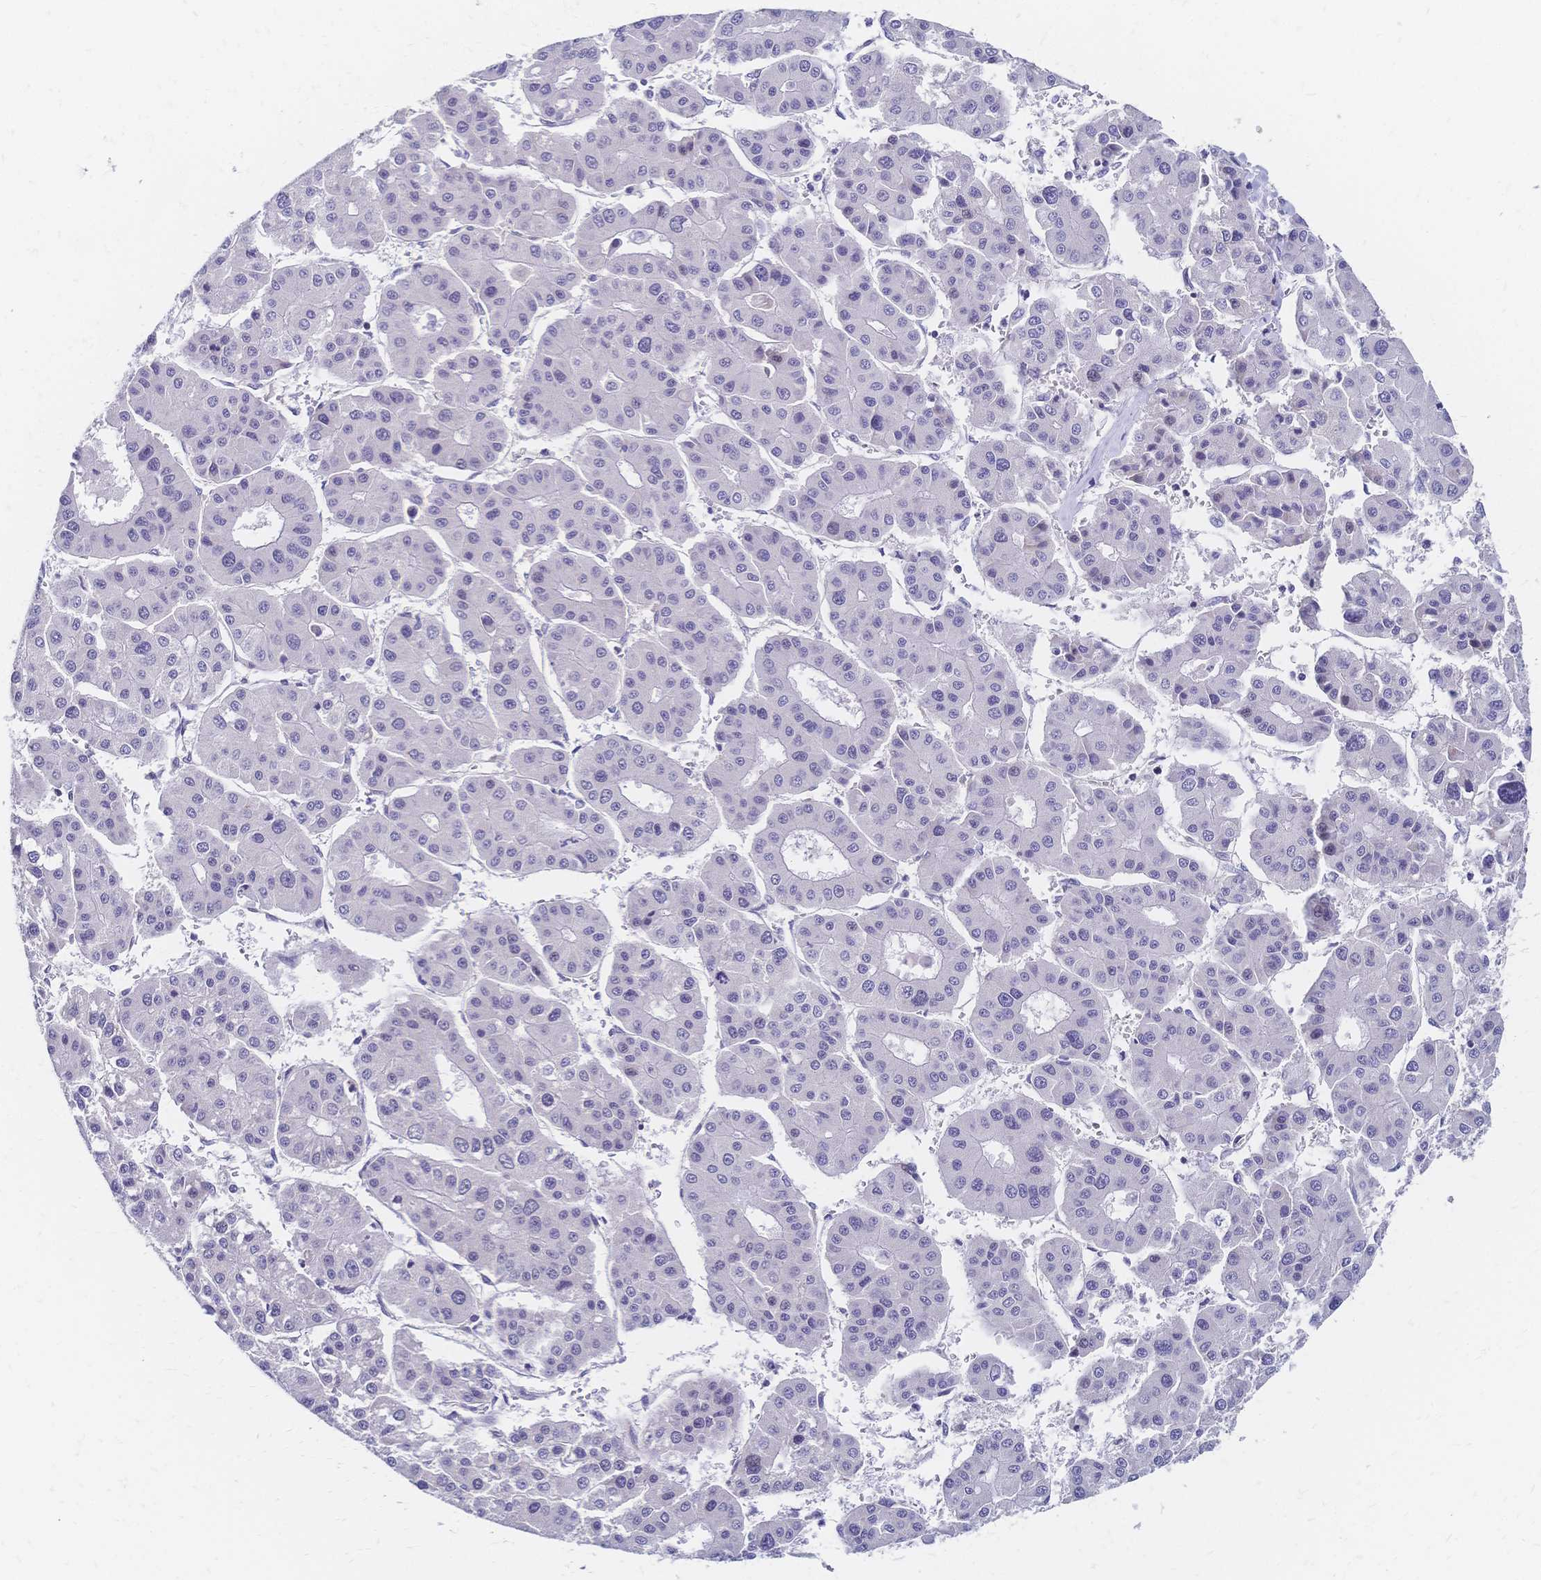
{"staining": {"intensity": "negative", "quantity": "none", "location": "none"}, "tissue": "liver cancer", "cell_type": "Tumor cells", "image_type": "cancer", "snomed": [{"axis": "morphology", "description": "Carcinoma, Hepatocellular, NOS"}, {"axis": "topography", "description": "Liver"}], "caption": "Micrograph shows no protein expression in tumor cells of hepatocellular carcinoma (liver) tissue.", "gene": "CBX7", "patient": {"sex": "male", "age": 73}}